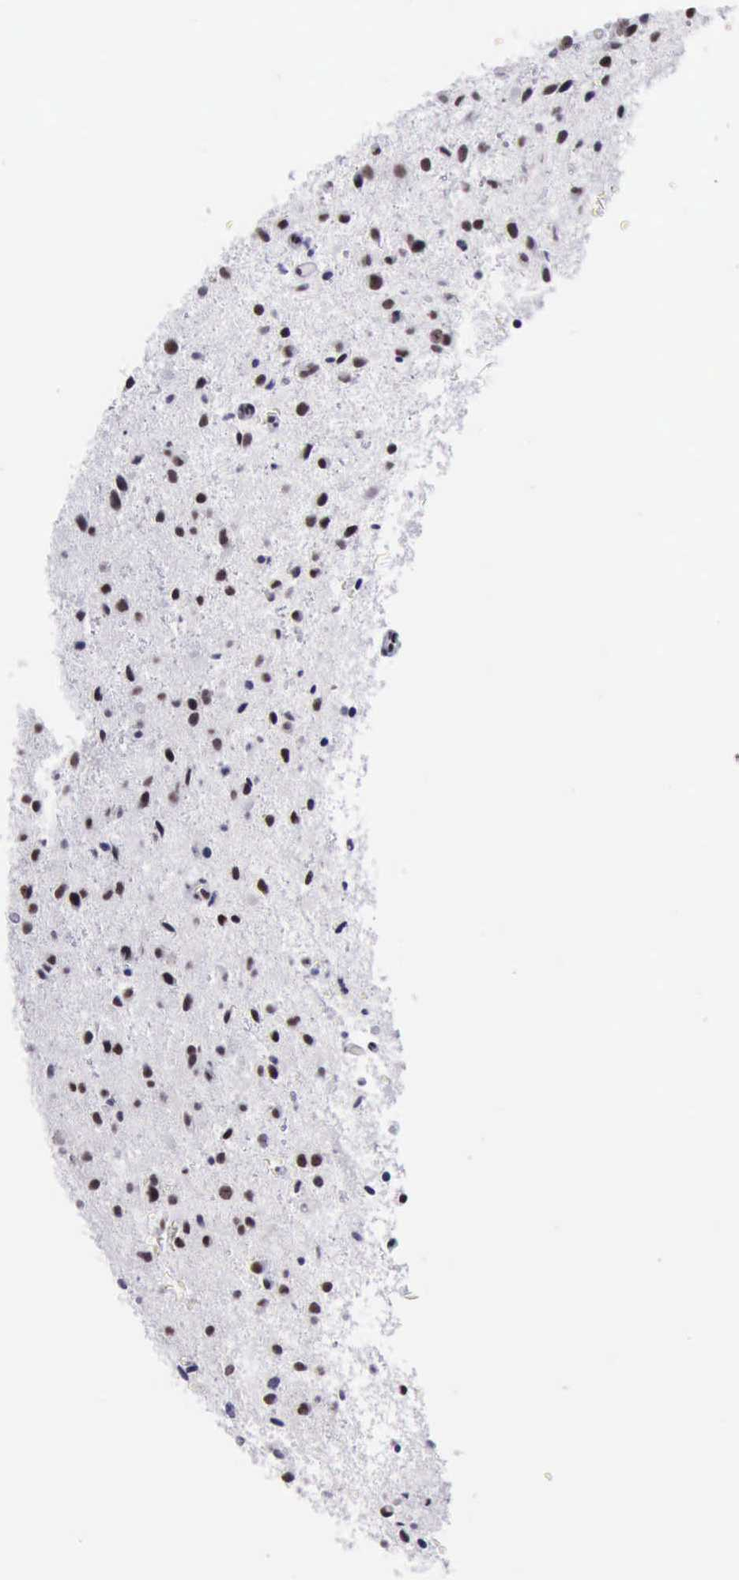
{"staining": {"intensity": "moderate", "quantity": "25%-75%", "location": "nuclear"}, "tissue": "glioma", "cell_type": "Tumor cells", "image_type": "cancer", "snomed": [{"axis": "morphology", "description": "Glioma, malignant, Low grade"}, {"axis": "topography", "description": "Brain"}], "caption": "Human malignant glioma (low-grade) stained with a brown dye displays moderate nuclear positive staining in approximately 25%-75% of tumor cells.", "gene": "YY1", "patient": {"sex": "female", "age": 46}}